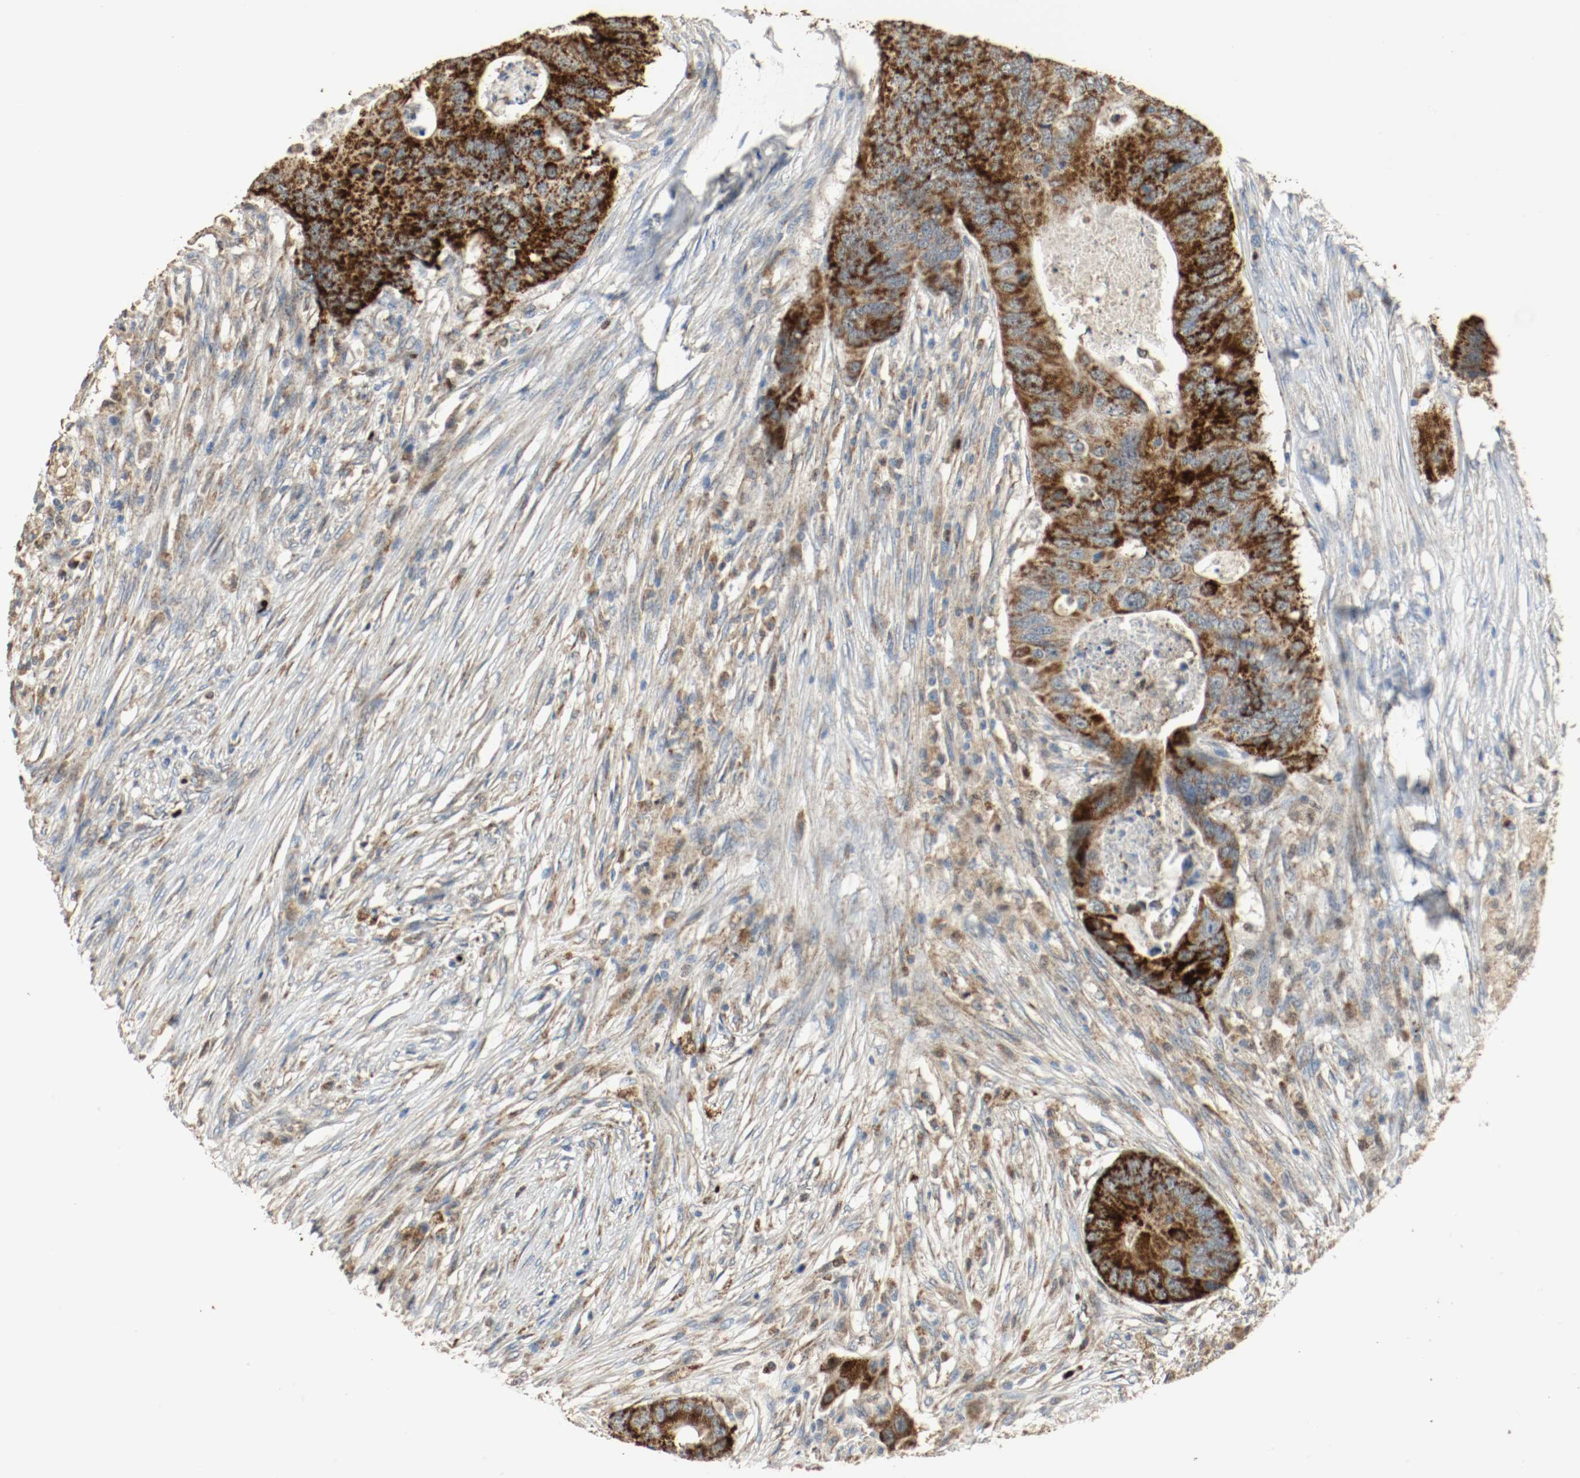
{"staining": {"intensity": "strong", "quantity": ">75%", "location": "cytoplasmic/membranous"}, "tissue": "colorectal cancer", "cell_type": "Tumor cells", "image_type": "cancer", "snomed": [{"axis": "morphology", "description": "Adenocarcinoma, NOS"}, {"axis": "topography", "description": "Colon"}], "caption": "High-magnification brightfield microscopy of colorectal cancer (adenocarcinoma) stained with DAB (brown) and counterstained with hematoxylin (blue). tumor cells exhibit strong cytoplasmic/membranous positivity is seen in about>75% of cells.", "gene": "ALDH4A1", "patient": {"sex": "male", "age": 71}}